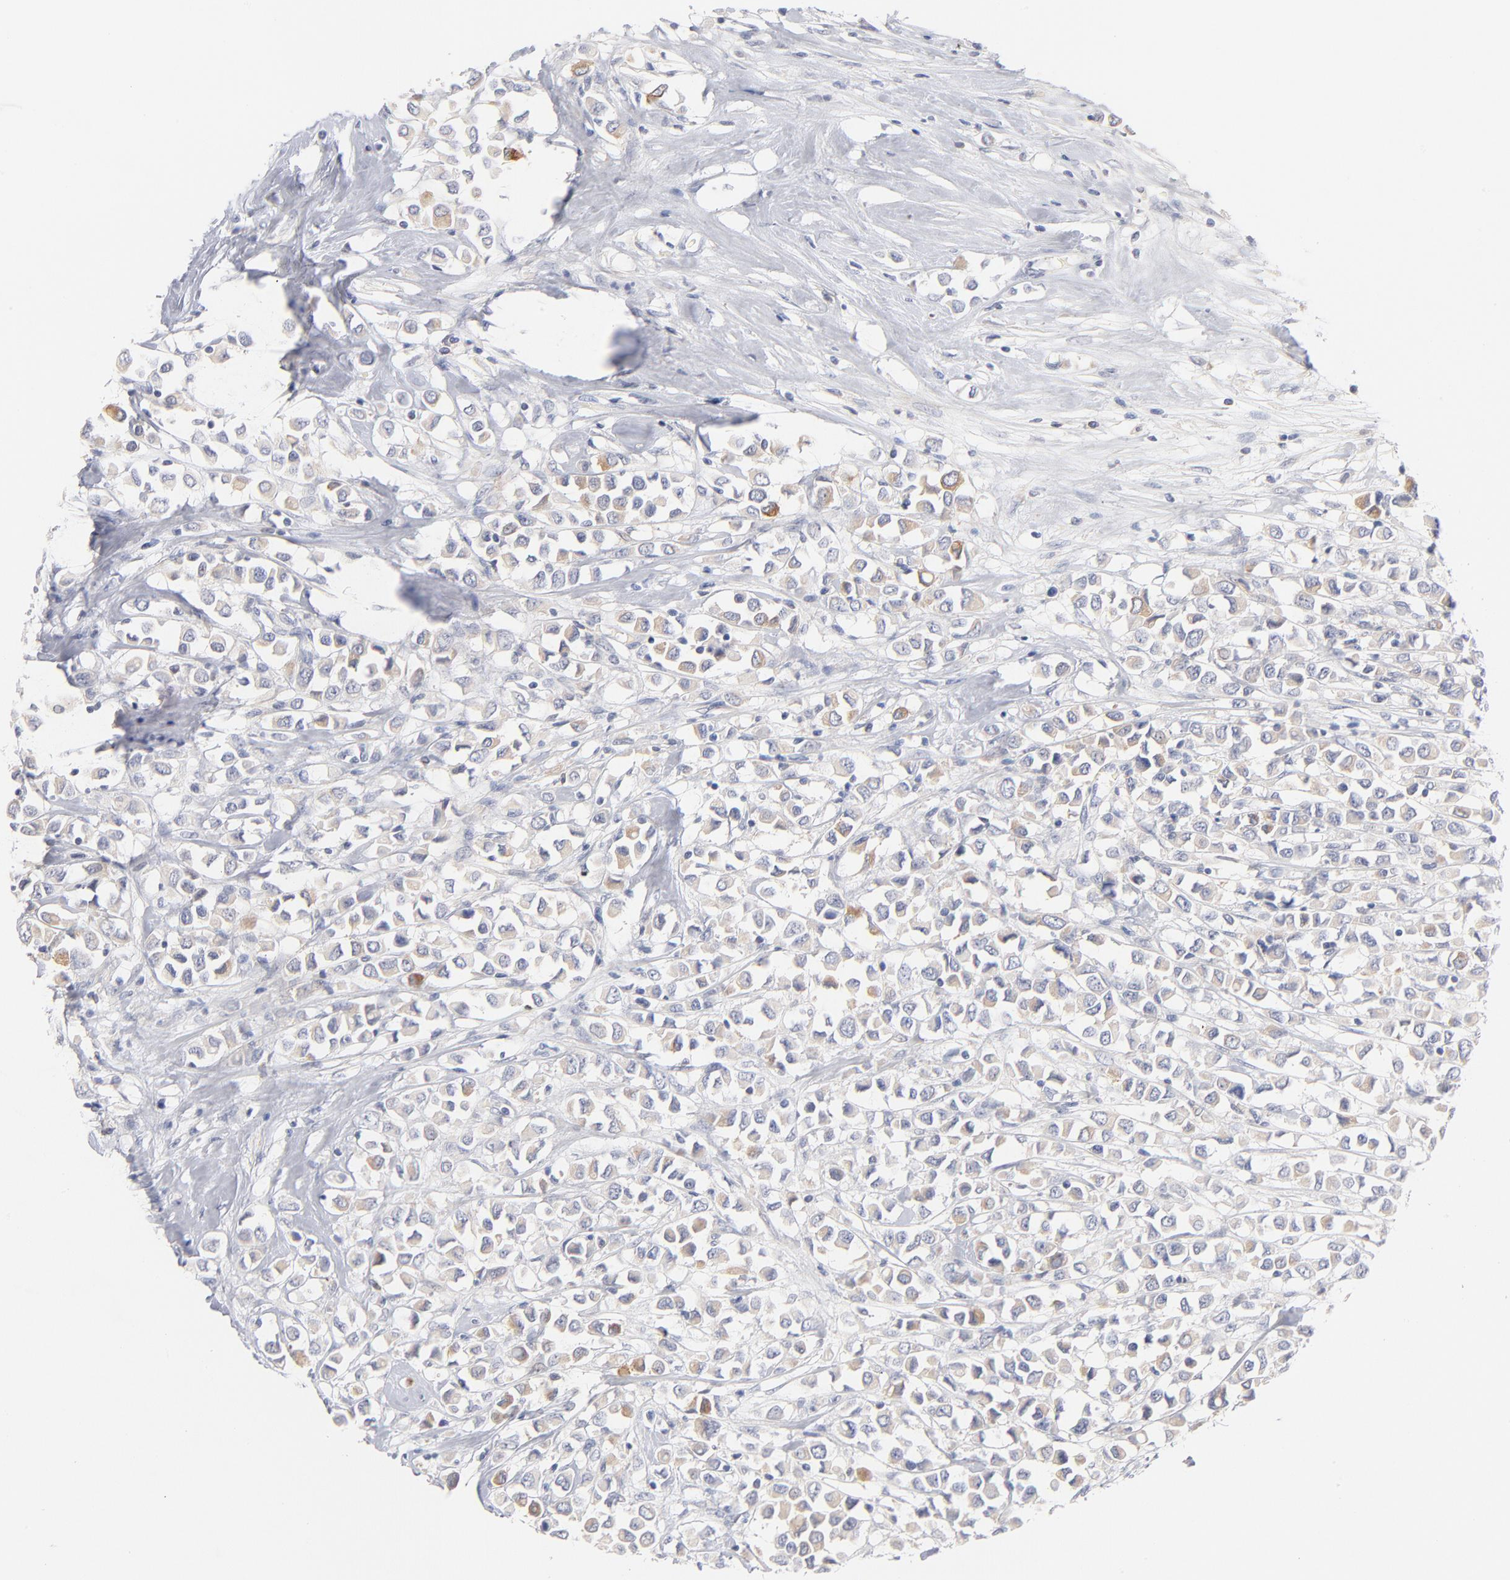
{"staining": {"intensity": "weak", "quantity": "25%-75%", "location": "cytoplasmic/membranous"}, "tissue": "breast cancer", "cell_type": "Tumor cells", "image_type": "cancer", "snomed": [{"axis": "morphology", "description": "Duct carcinoma"}, {"axis": "topography", "description": "Breast"}], "caption": "Breast cancer tissue displays weak cytoplasmic/membranous staining in approximately 25%-75% of tumor cells, visualized by immunohistochemistry.", "gene": "MID1", "patient": {"sex": "female", "age": 61}}